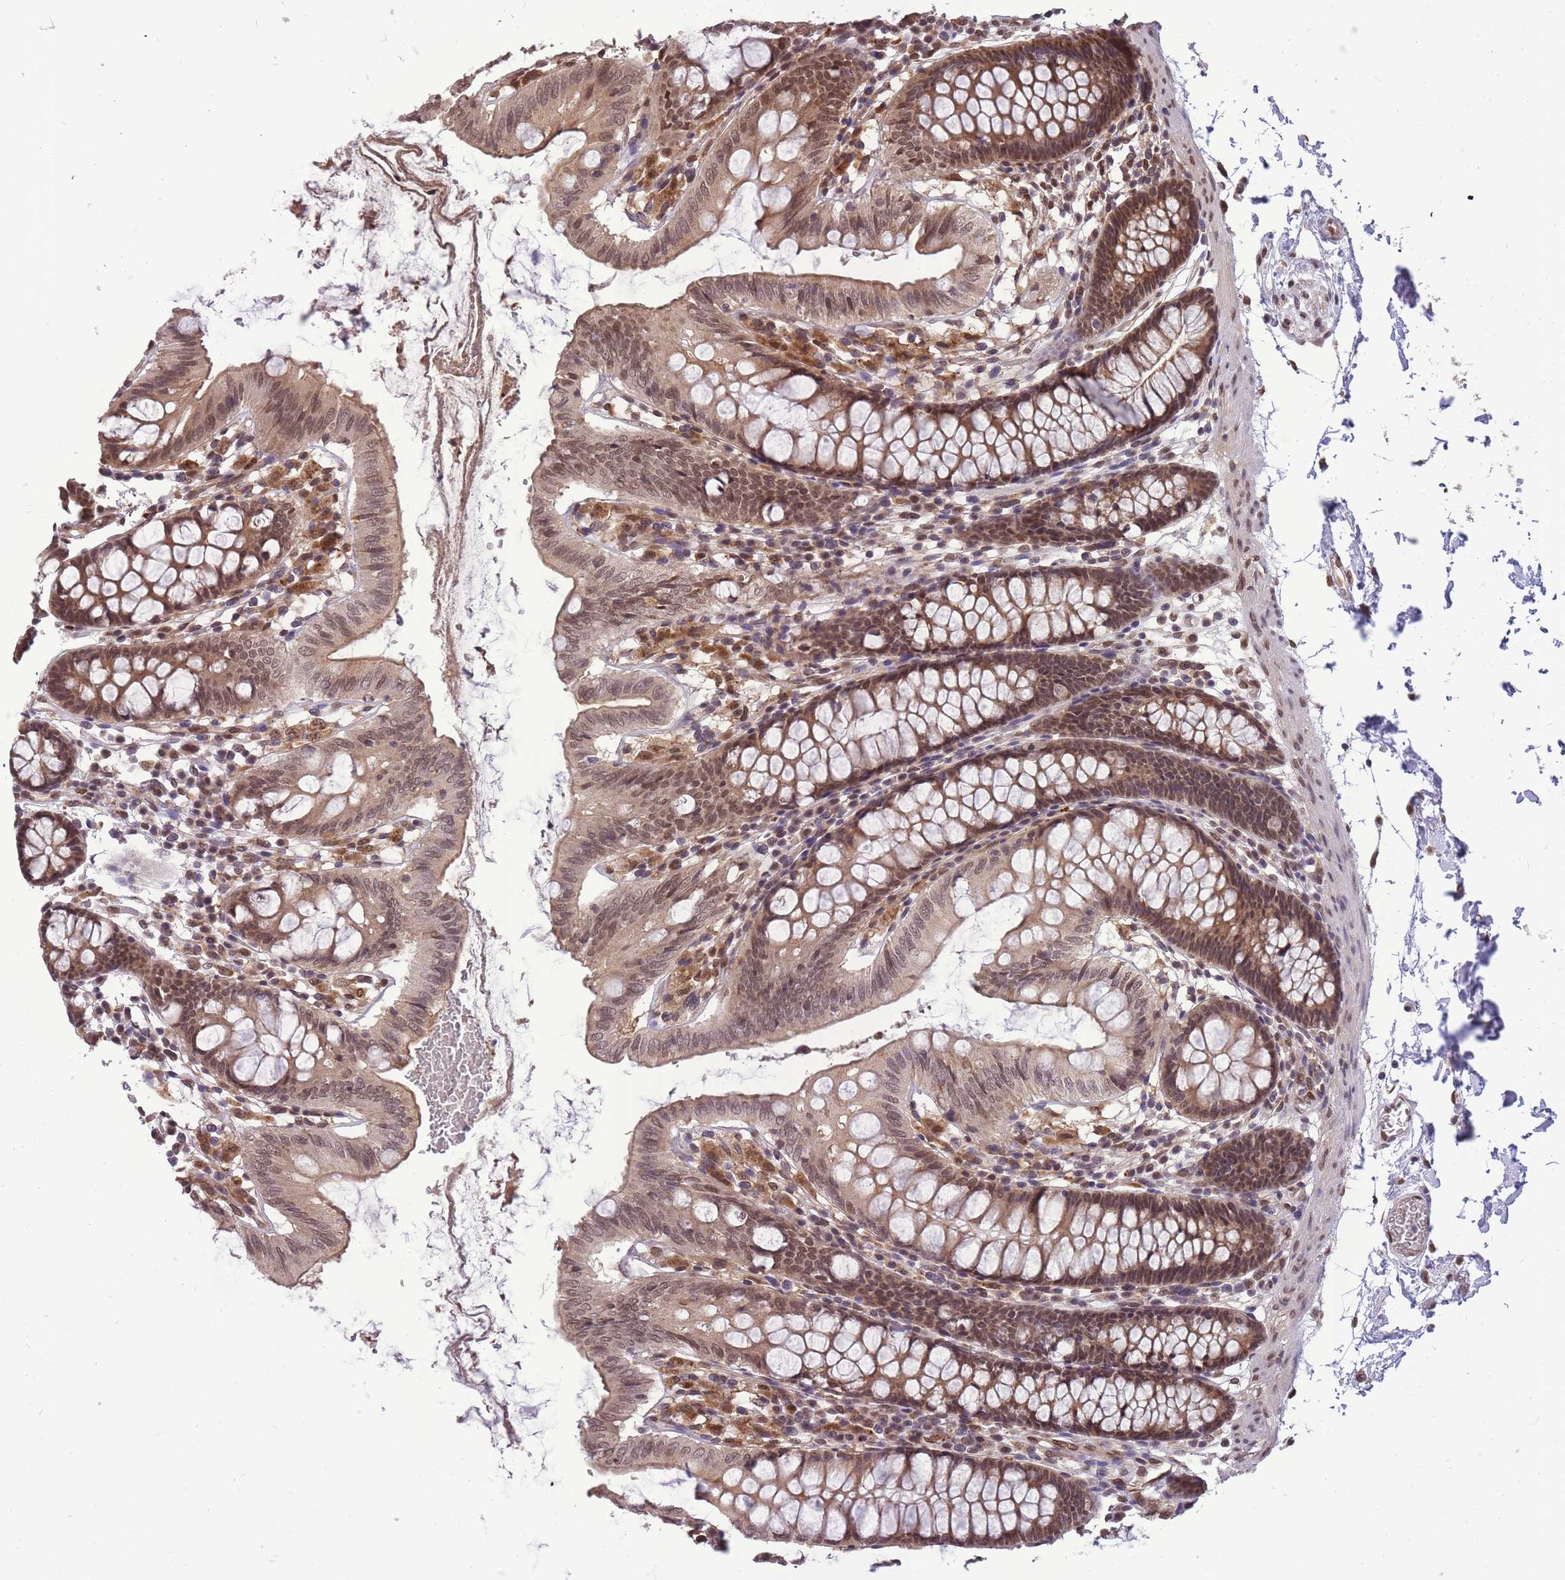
{"staining": {"intensity": "moderate", "quantity": ">75%", "location": "nuclear"}, "tissue": "colon", "cell_type": "Endothelial cells", "image_type": "normal", "snomed": [{"axis": "morphology", "description": "Normal tissue, NOS"}, {"axis": "topography", "description": "Colon"}], "caption": "Immunohistochemistry (IHC) (DAB) staining of benign human colon reveals moderate nuclear protein positivity in about >75% of endothelial cells. The protein of interest is shown in brown color, while the nuclei are stained blue.", "gene": "CDIP1", "patient": {"sex": "male", "age": 75}}